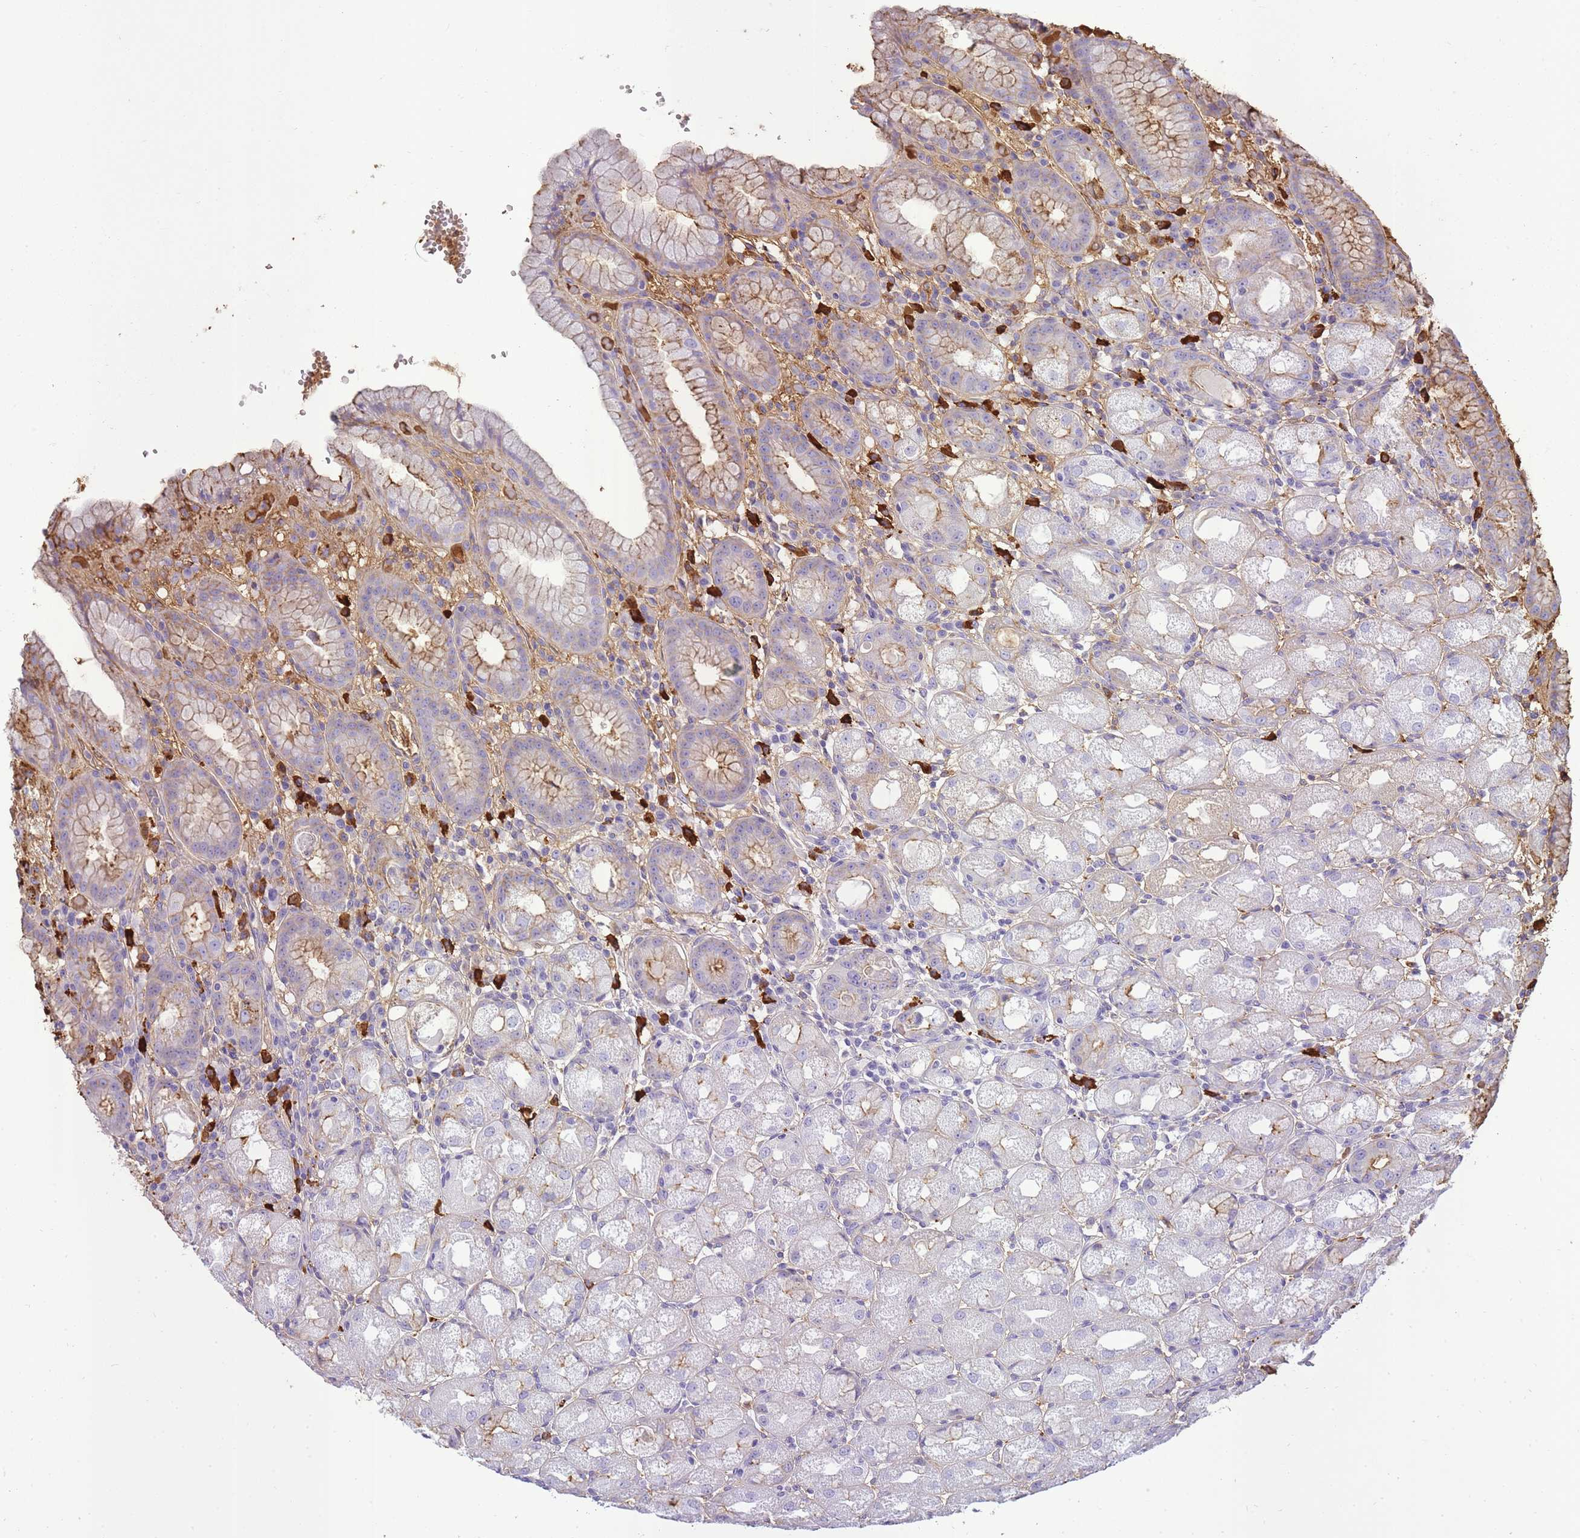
{"staining": {"intensity": "weak", "quantity": "<25%", "location": "cytoplasmic/membranous"}, "tissue": "stomach", "cell_type": "Glandular cells", "image_type": "normal", "snomed": [{"axis": "morphology", "description": "Normal tissue, NOS"}, {"axis": "topography", "description": "Stomach, upper"}], "caption": "The micrograph displays no staining of glandular cells in benign stomach.", "gene": "IGKV1", "patient": {"sex": "male", "age": 52}}